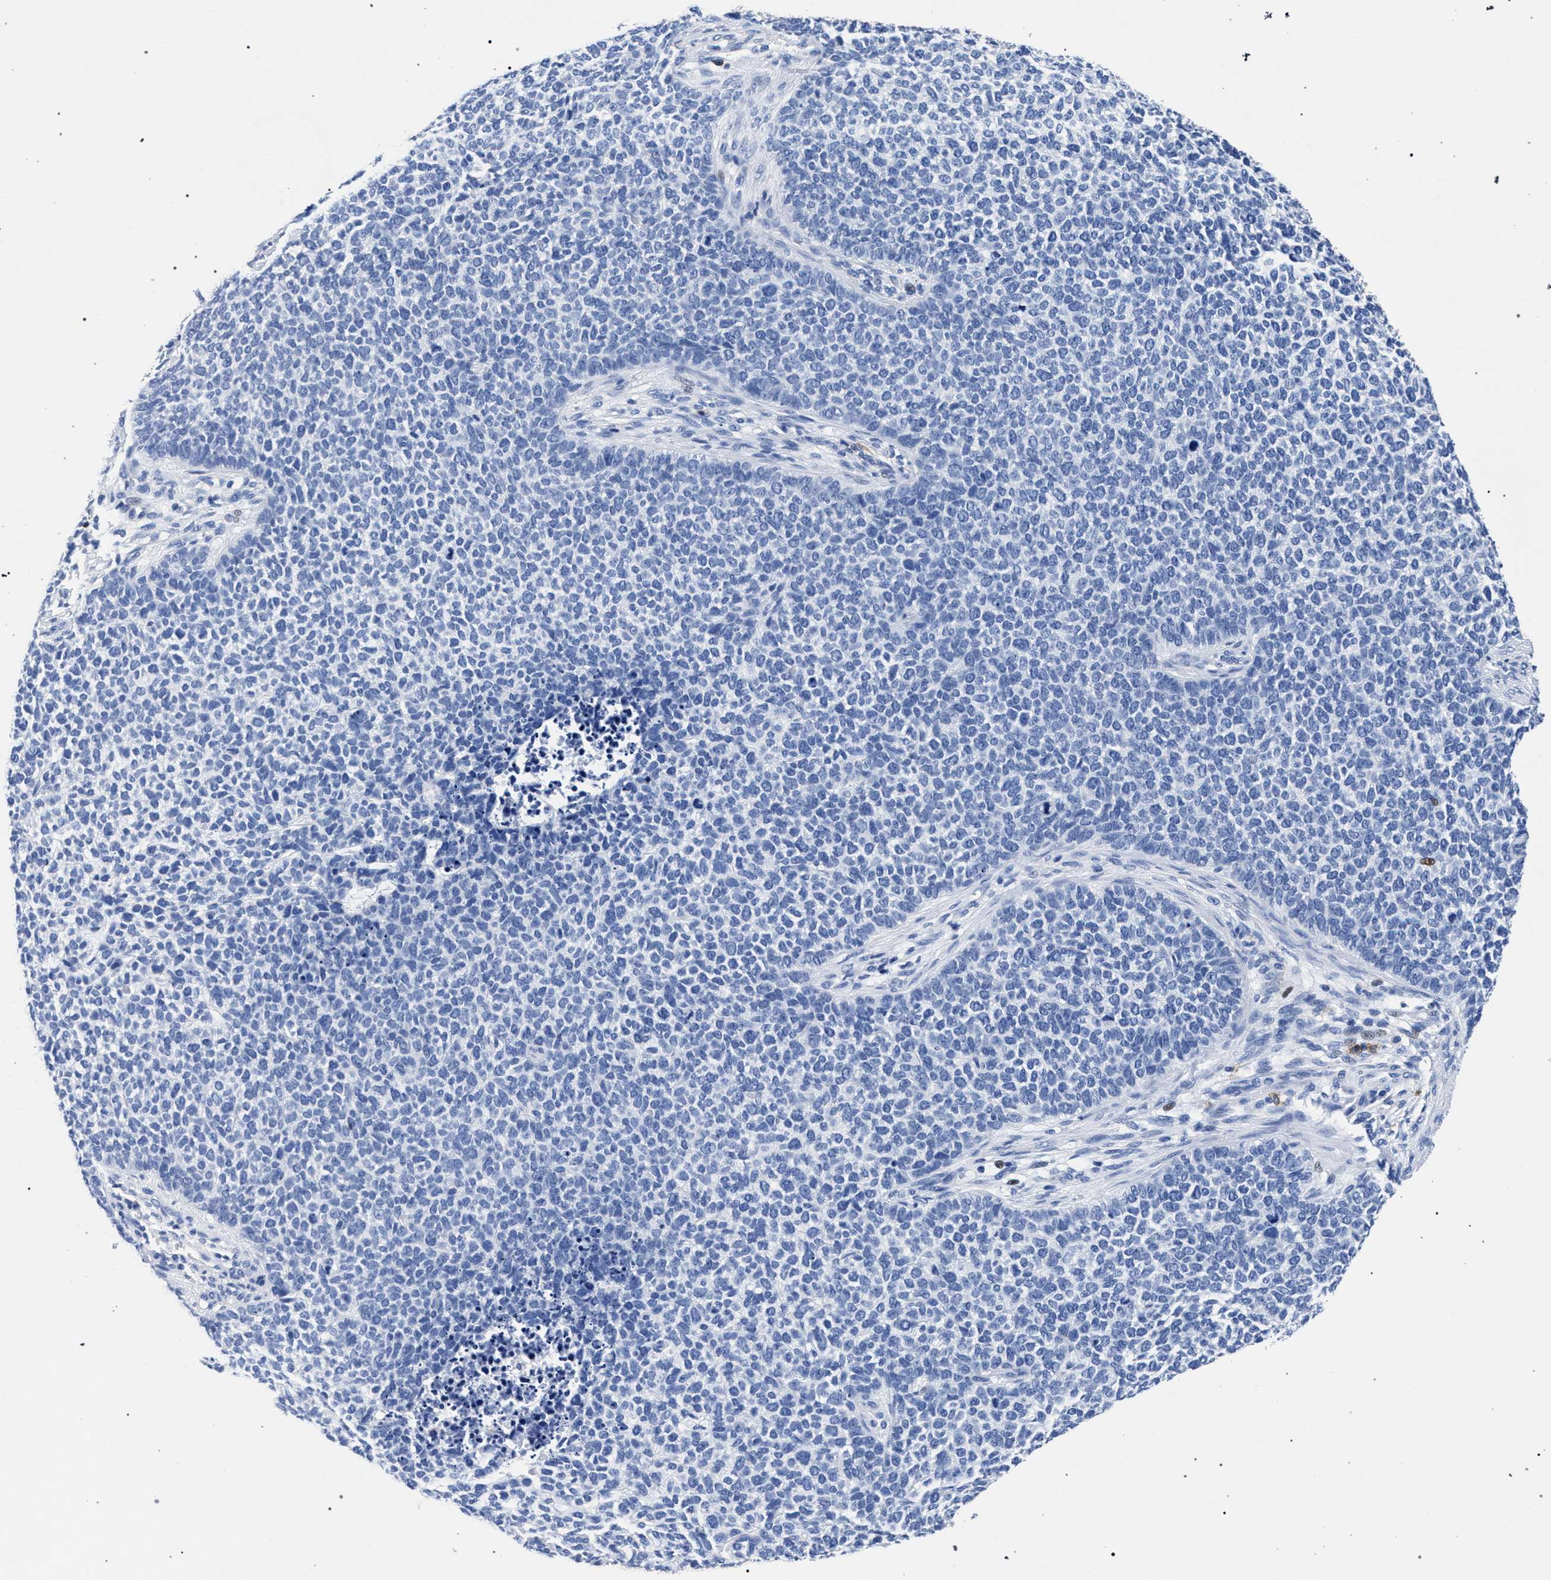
{"staining": {"intensity": "negative", "quantity": "none", "location": "none"}, "tissue": "skin cancer", "cell_type": "Tumor cells", "image_type": "cancer", "snomed": [{"axis": "morphology", "description": "Basal cell carcinoma"}, {"axis": "topography", "description": "Skin"}], "caption": "Immunohistochemistry histopathology image of neoplastic tissue: human skin basal cell carcinoma stained with DAB displays no significant protein staining in tumor cells.", "gene": "KLRK1", "patient": {"sex": "female", "age": 84}}